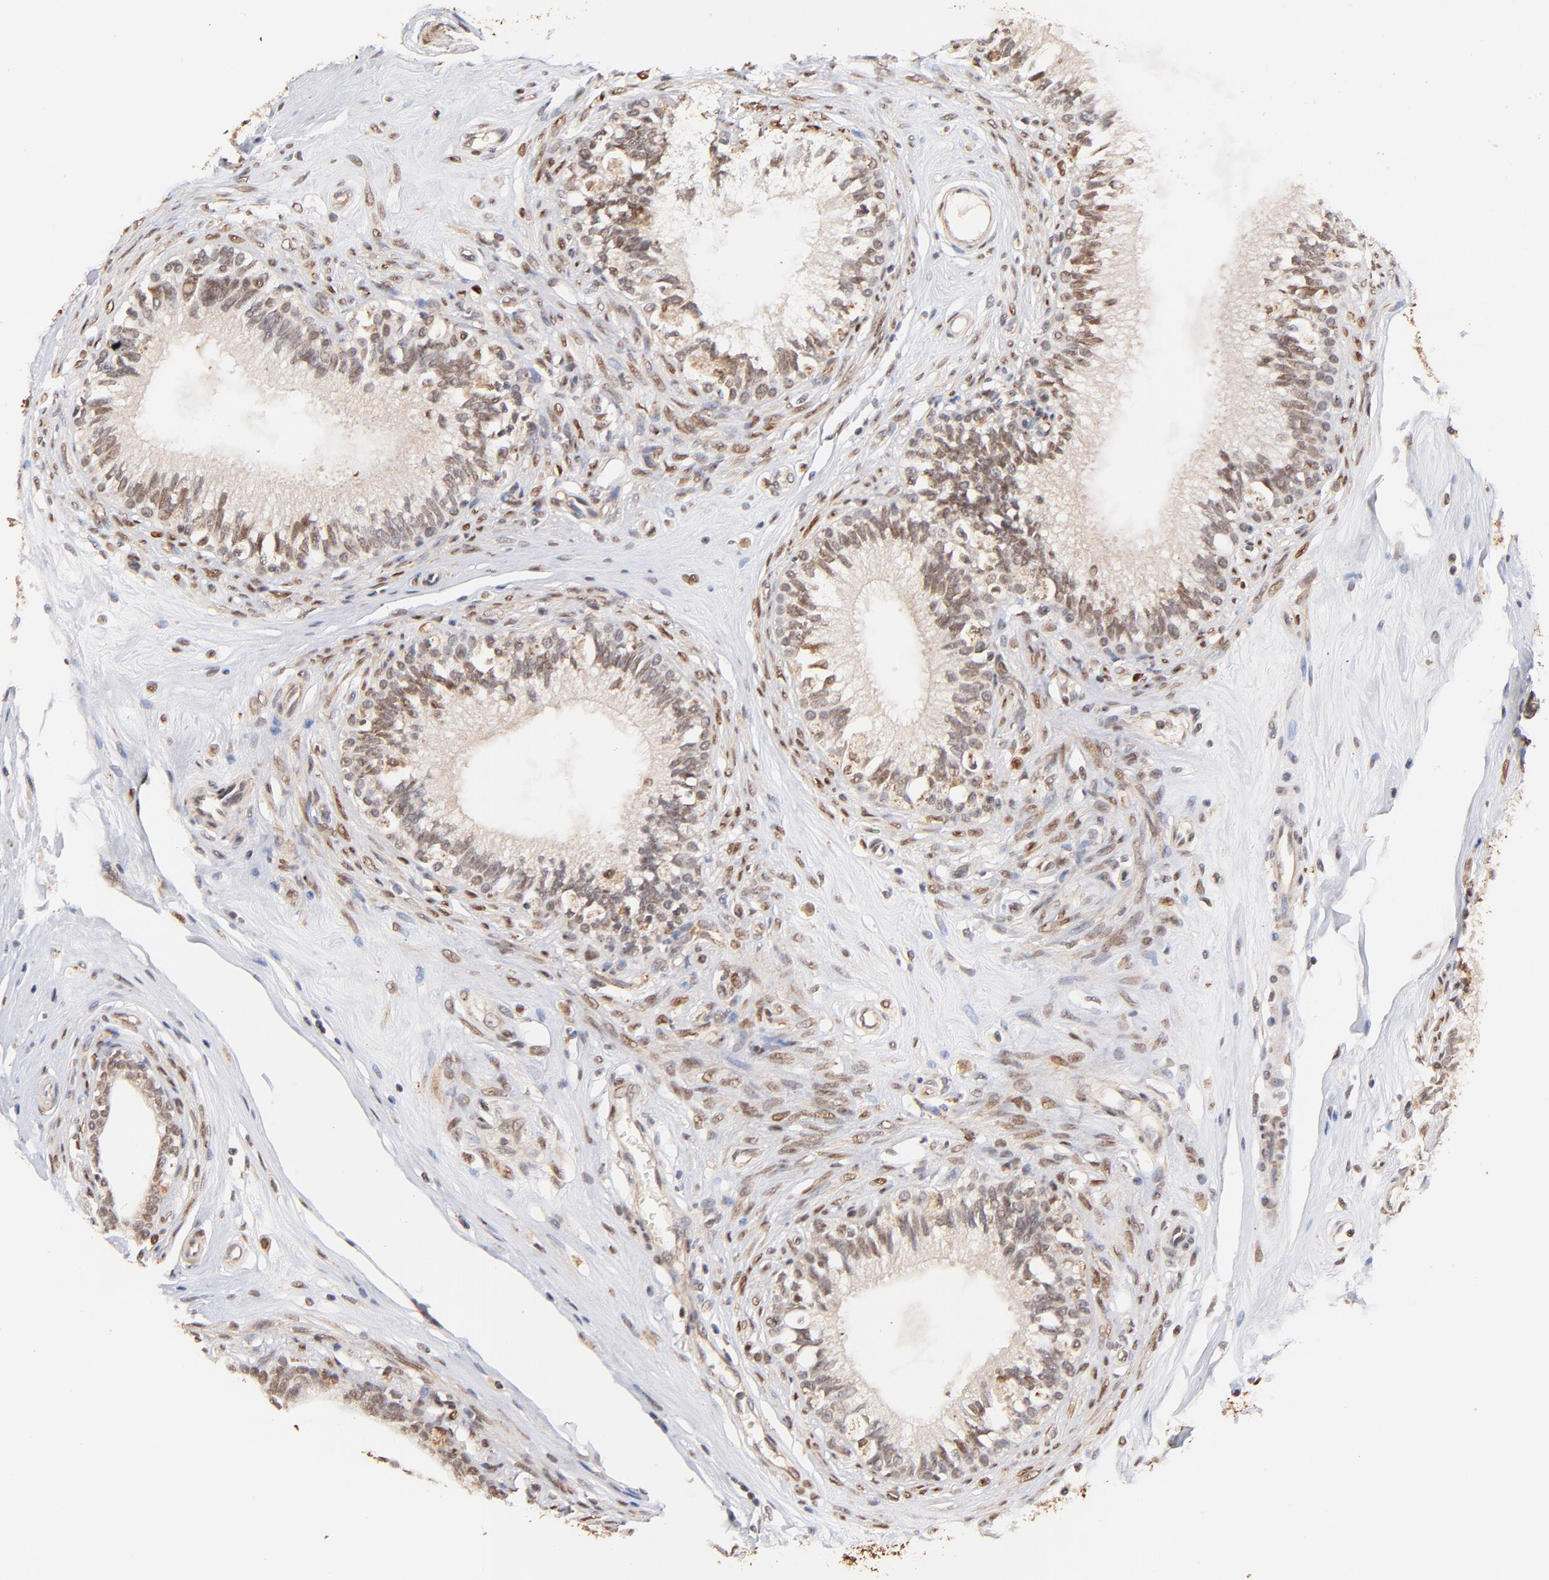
{"staining": {"intensity": "weak", "quantity": "25%-75%", "location": "nuclear"}, "tissue": "epididymis", "cell_type": "Glandular cells", "image_type": "normal", "snomed": [{"axis": "morphology", "description": "Normal tissue, NOS"}, {"axis": "morphology", "description": "Inflammation, NOS"}, {"axis": "topography", "description": "Epididymis"}], "caption": "The immunohistochemical stain highlights weak nuclear expression in glandular cells of benign epididymis. The staining was performed using DAB, with brown indicating positive protein expression. Nuclei are stained blue with hematoxylin.", "gene": "ZFP92", "patient": {"sex": "male", "age": 84}}